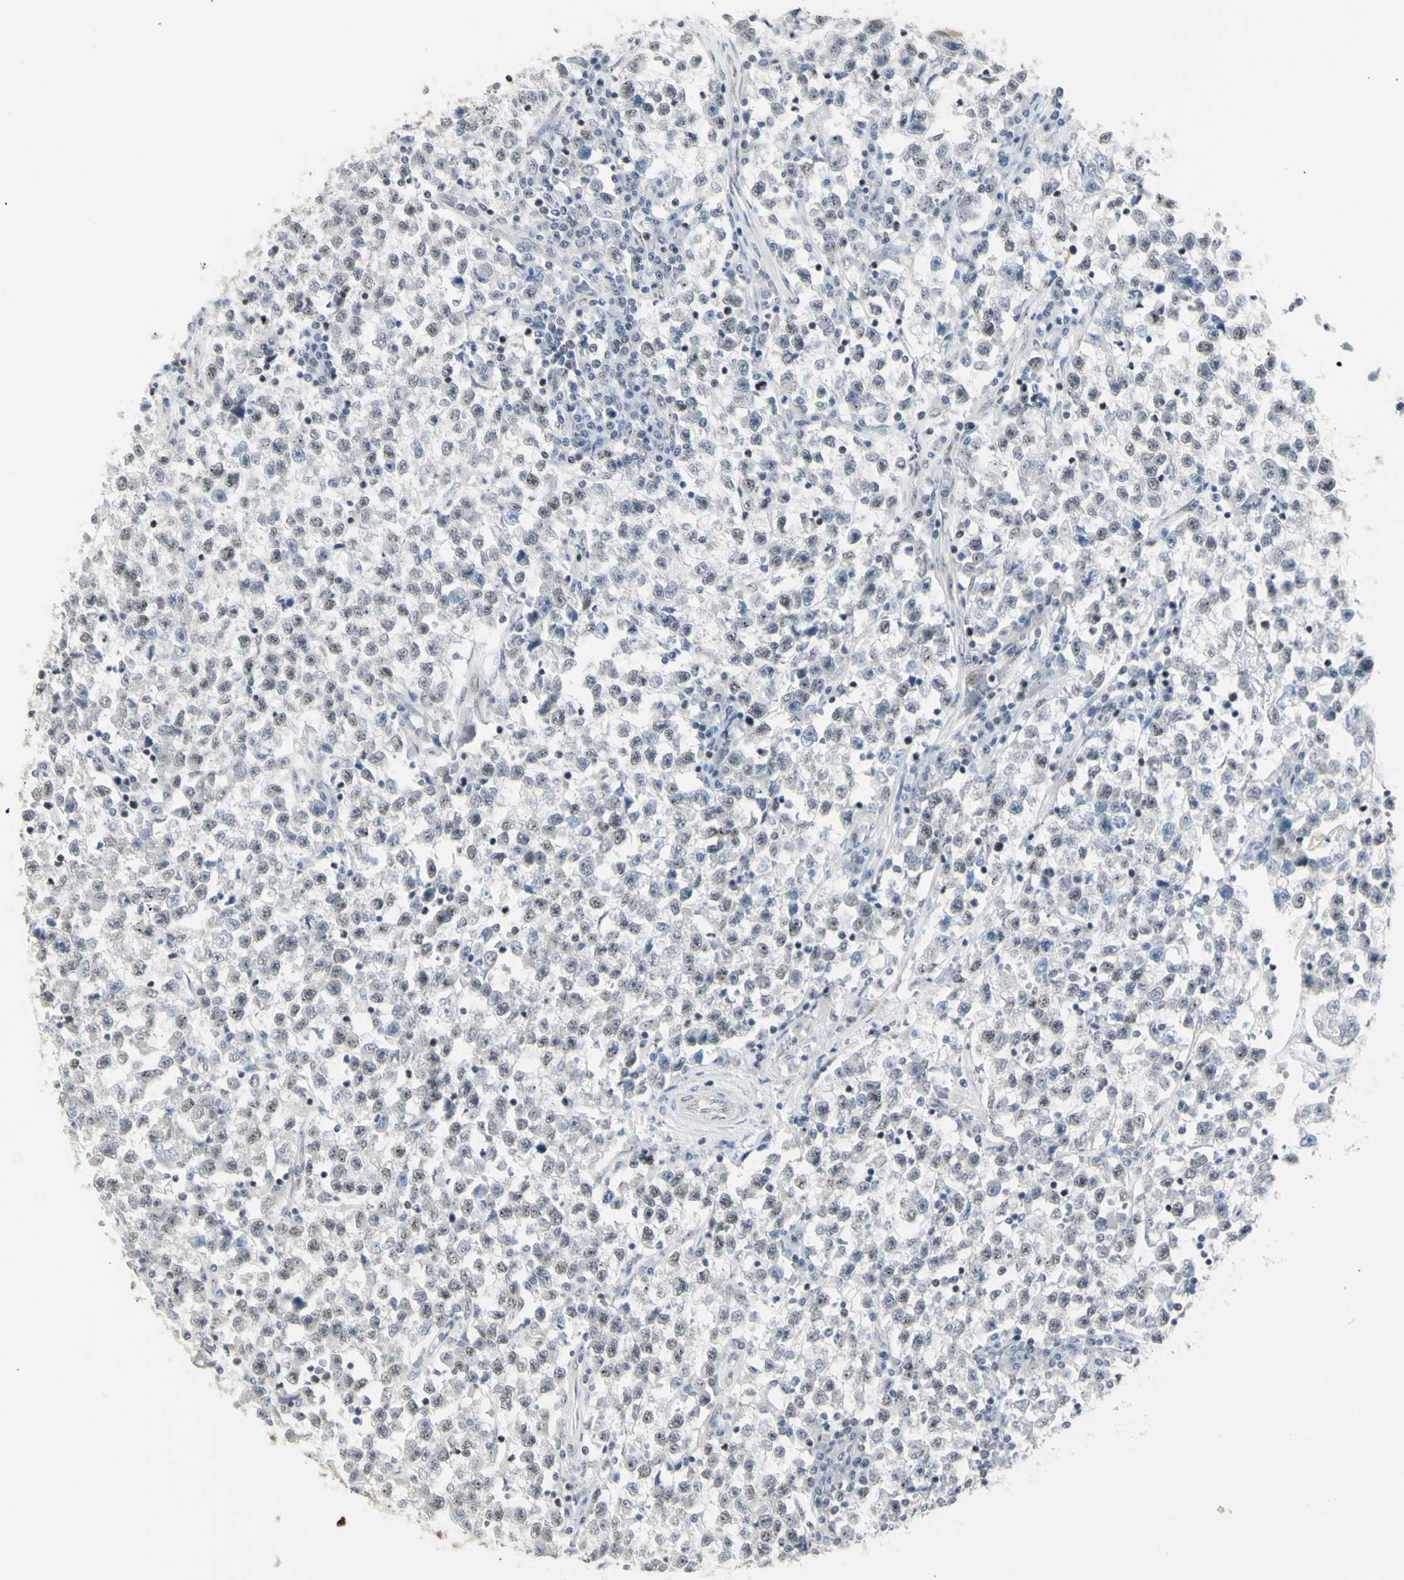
{"staining": {"intensity": "negative", "quantity": "none", "location": "none"}, "tissue": "testis cancer", "cell_type": "Tumor cells", "image_type": "cancer", "snomed": [{"axis": "morphology", "description": "Seminoma, NOS"}, {"axis": "topography", "description": "Testis"}], "caption": "High magnification brightfield microscopy of testis seminoma stained with DAB (brown) and counterstained with hematoxylin (blue): tumor cells show no significant staining.", "gene": "DHRS7B", "patient": {"sex": "male", "age": 22}}